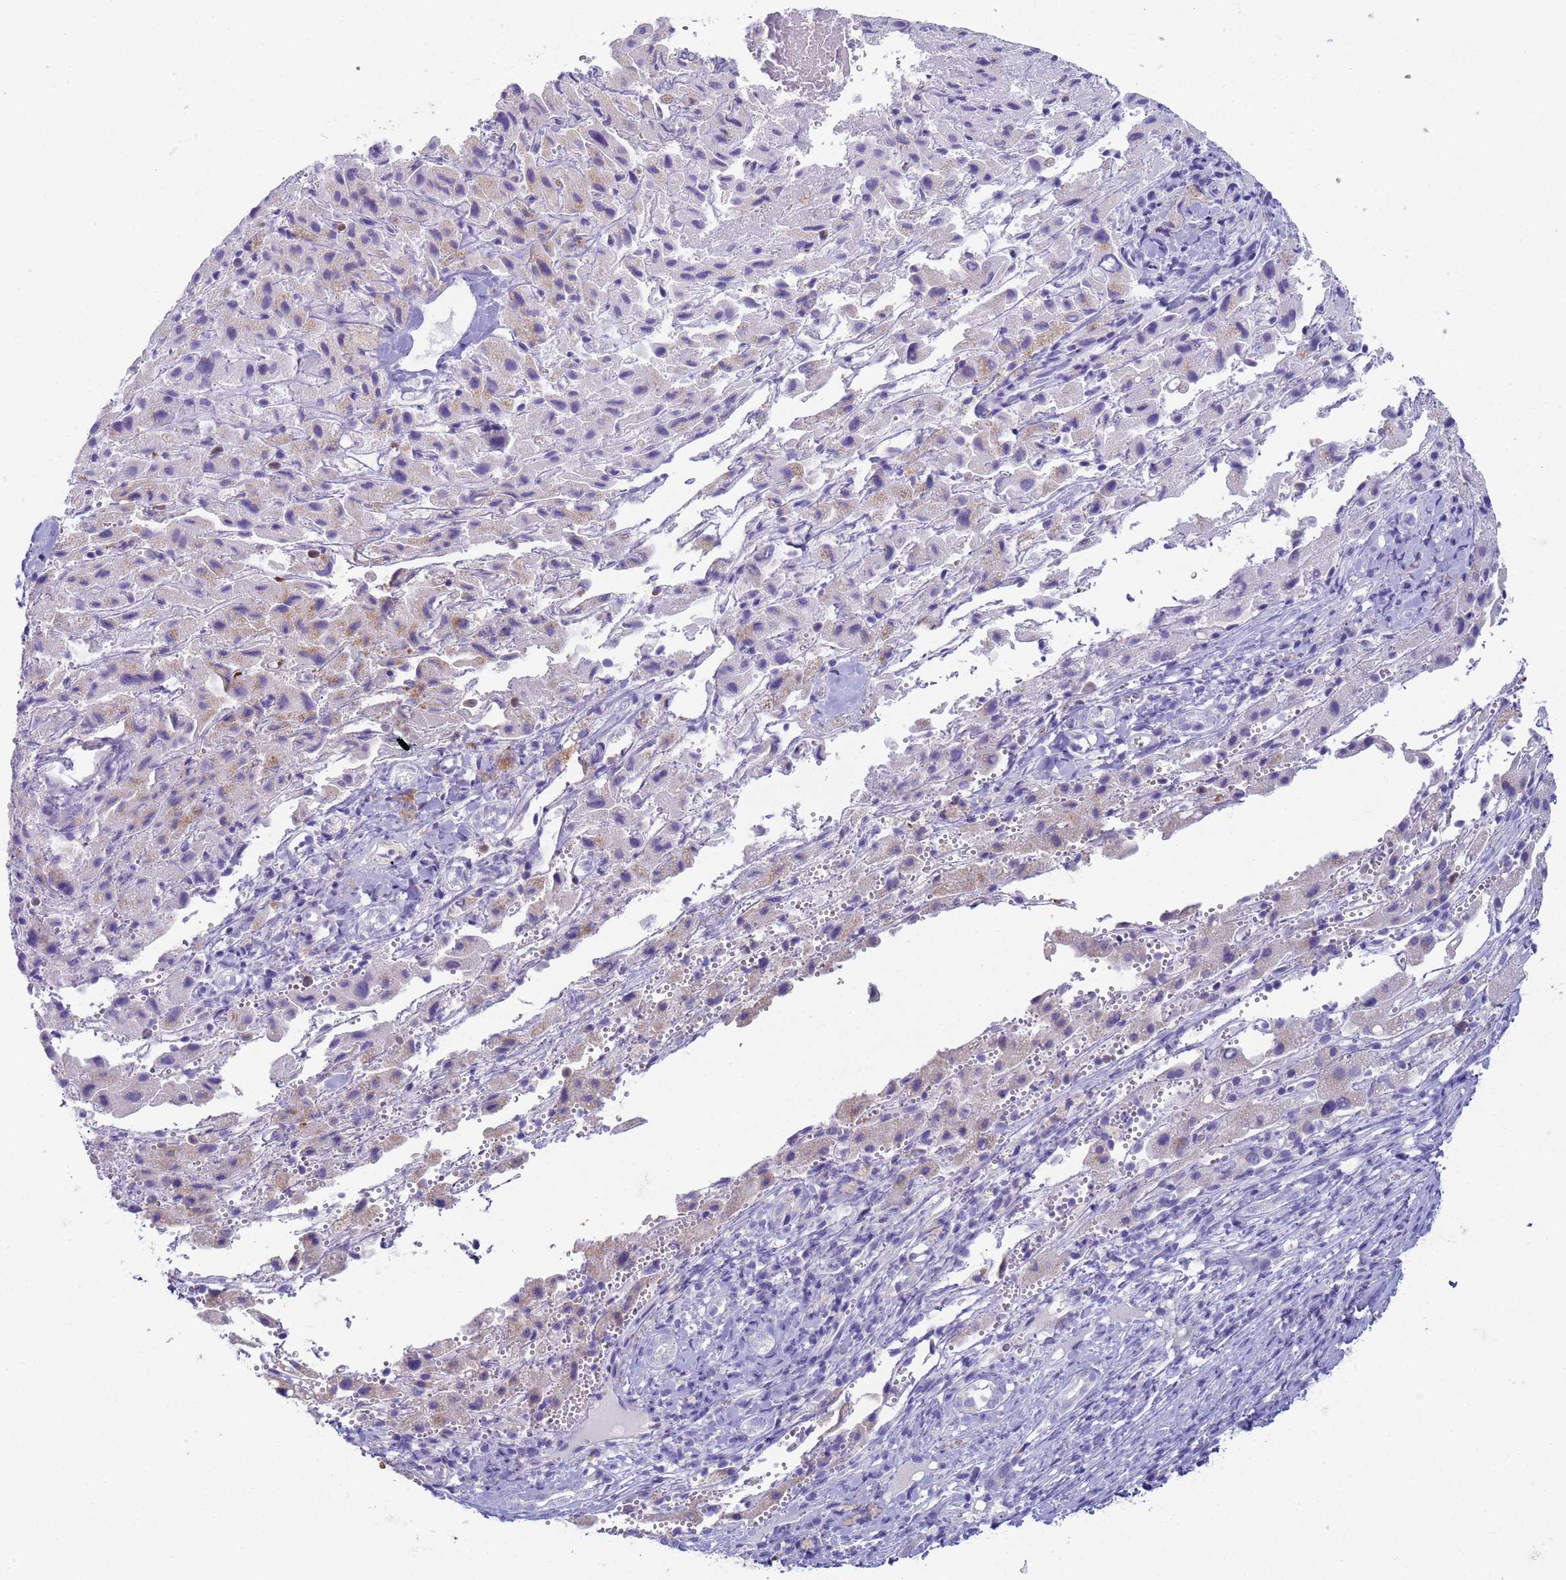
{"staining": {"intensity": "negative", "quantity": "none", "location": "none"}, "tissue": "liver cancer", "cell_type": "Tumor cells", "image_type": "cancer", "snomed": [{"axis": "morphology", "description": "Carcinoma, Hepatocellular, NOS"}, {"axis": "topography", "description": "Liver"}], "caption": "There is no significant expression in tumor cells of liver cancer.", "gene": "CR1", "patient": {"sex": "female", "age": 58}}